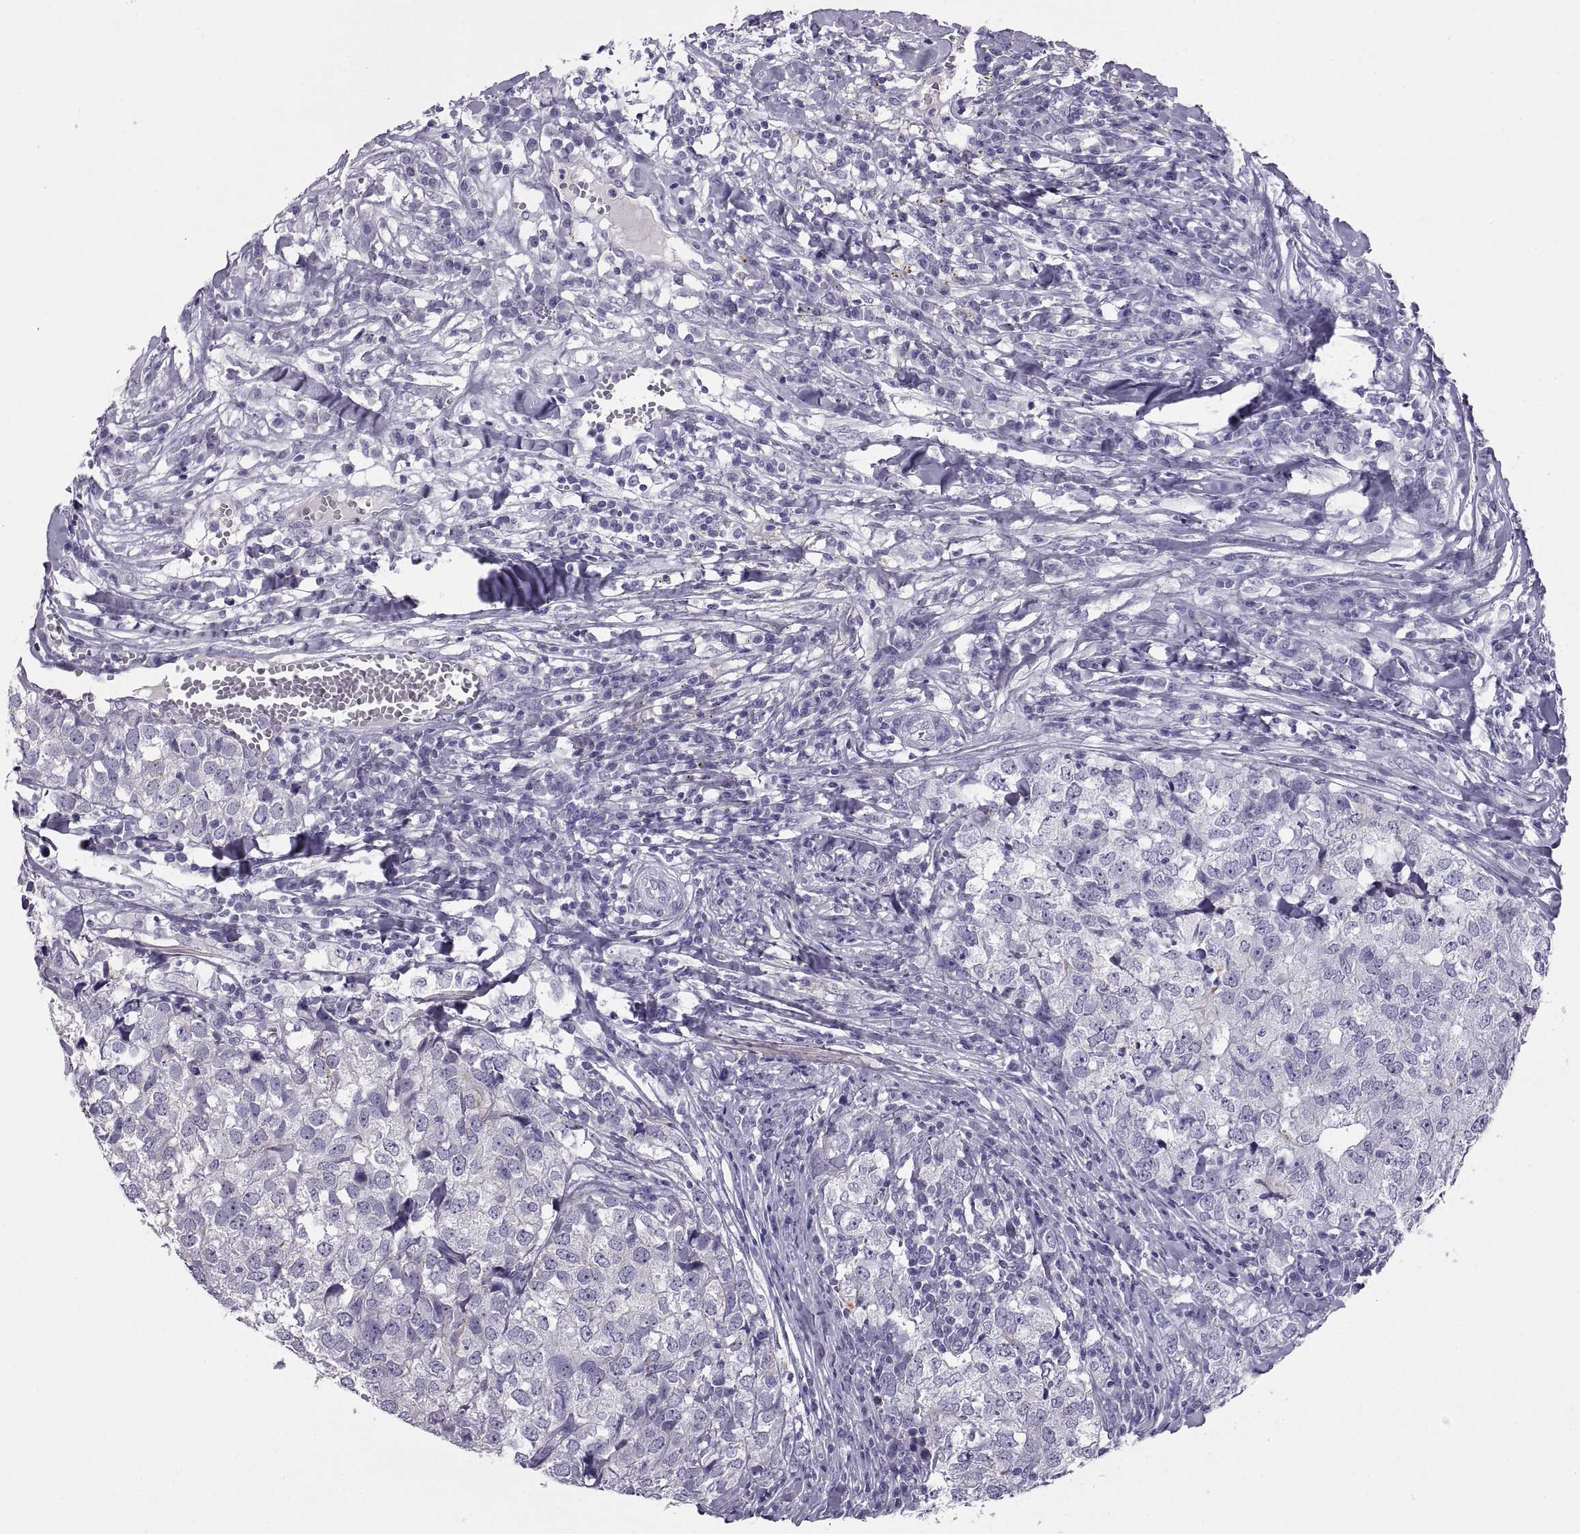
{"staining": {"intensity": "negative", "quantity": "none", "location": "none"}, "tissue": "breast cancer", "cell_type": "Tumor cells", "image_type": "cancer", "snomed": [{"axis": "morphology", "description": "Duct carcinoma"}, {"axis": "topography", "description": "Breast"}], "caption": "Human breast cancer (infiltrating ductal carcinoma) stained for a protein using immunohistochemistry (IHC) reveals no positivity in tumor cells.", "gene": "RGS20", "patient": {"sex": "female", "age": 30}}